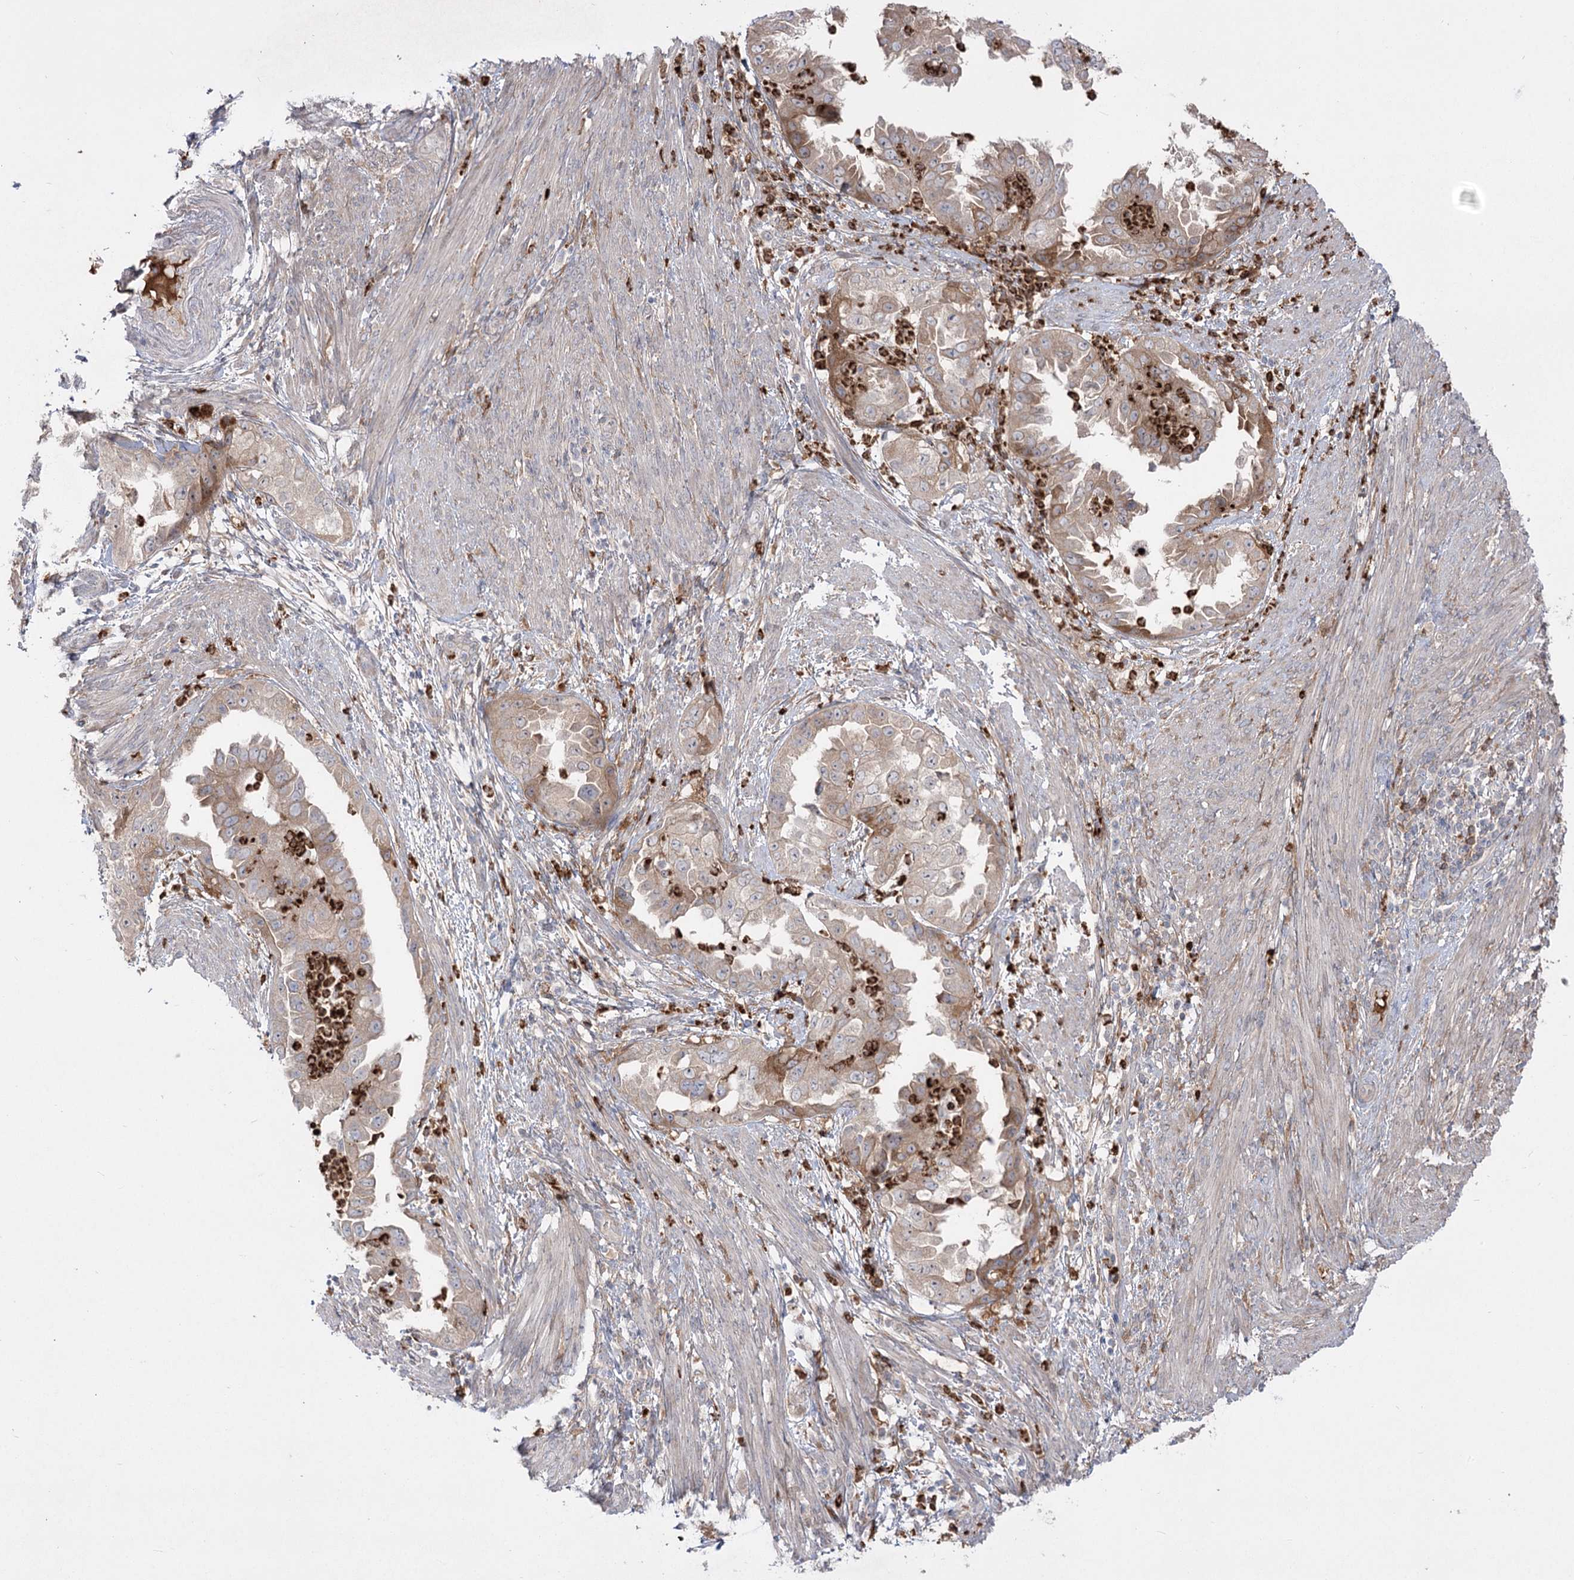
{"staining": {"intensity": "moderate", "quantity": "<25%", "location": "cytoplasmic/membranous"}, "tissue": "endometrial cancer", "cell_type": "Tumor cells", "image_type": "cancer", "snomed": [{"axis": "morphology", "description": "Adenocarcinoma, NOS"}, {"axis": "topography", "description": "Endometrium"}], "caption": "High-power microscopy captured an immunohistochemistry image of endometrial cancer, revealing moderate cytoplasmic/membranous positivity in approximately <25% of tumor cells.", "gene": "PLEKHA5", "patient": {"sex": "female", "age": 85}}